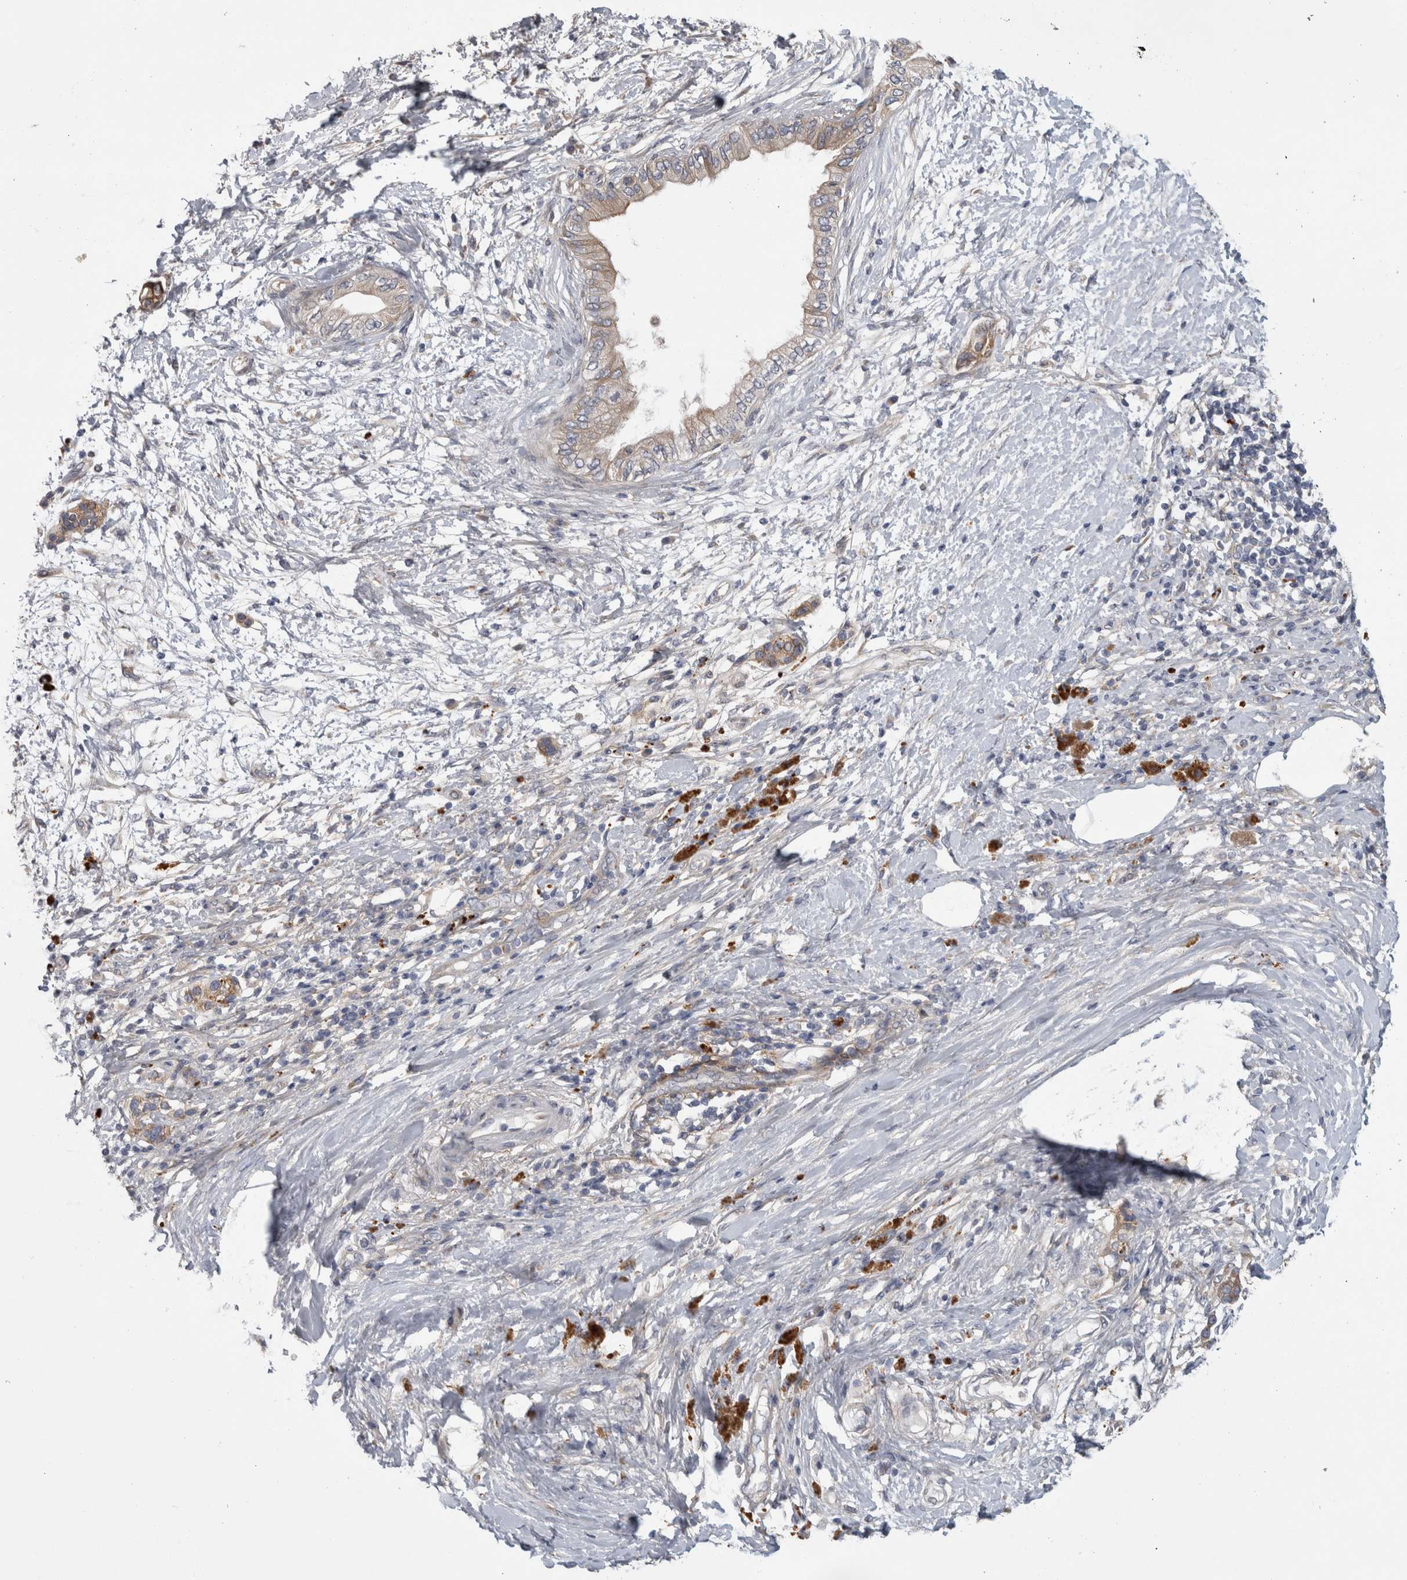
{"staining": {"intensity": "weak", "quantity": "25%-75%", "location": "cytoplasmic/membranous"}, "tissue": "pancreatic cancer", "cell_type": "Tumor cells", "image_type": "cancer", "snomed": [{"axis": "morphology", "description": "Normal tissue, NOS"}, {"axis": "morphology", "description": "Adenocarcinoma, NOS"}, {"axis": "topography", "description": "Pancreas"}, {"axis": "topography", "description": "Duodenum"}], "caption": "There is low levels of weak cytoplasmic/membranous positivity in tumor cells of adenocarcinoma (pancreatic), as demonstrated by immunohistochemical staining (brown color).", "gene": "ATXN2", "patient": {"sex": "female", "age": 60}}